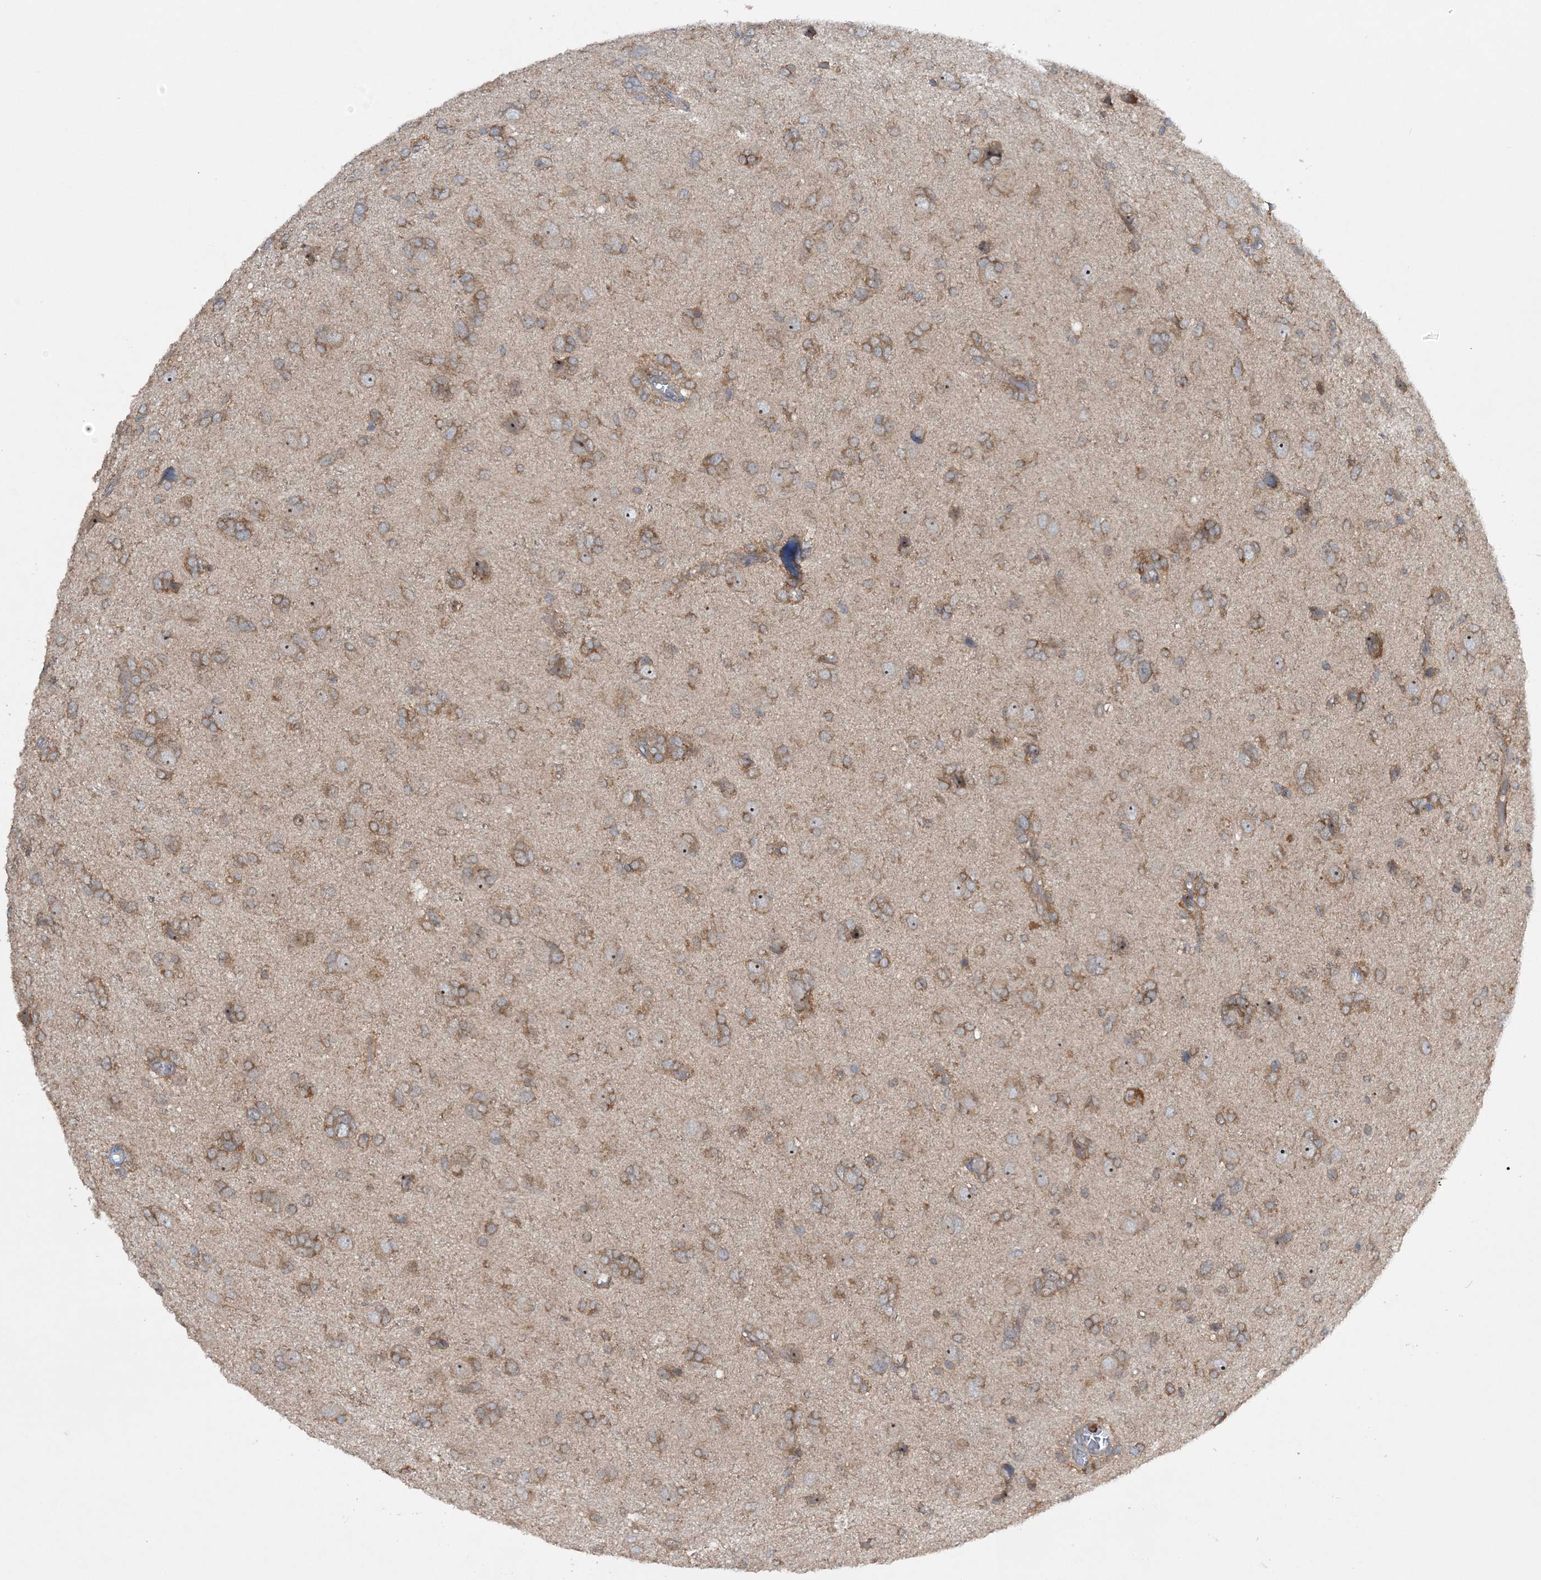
{"staining": {"intensity": "moderate", "quantity": ">75%", "location": "cytoplasmic/membranous"}, "tissue": "glioma", "cell_type": "Tumor cells", "image_type": "cancer", "snomed": [{"axis": "morphology", "description": "Glioma, malignant, High grade"}, {"axis": "topography", "description": "Brain"}], "caption": "Human high-grade glioma (malignant) stained with a brown dye demonstrates moderate cytoplasmic/membranous positive staining in about >75% of tumor cells.", "gene": "ACAP2", "patient": {"sex": "female", "age": 59}}